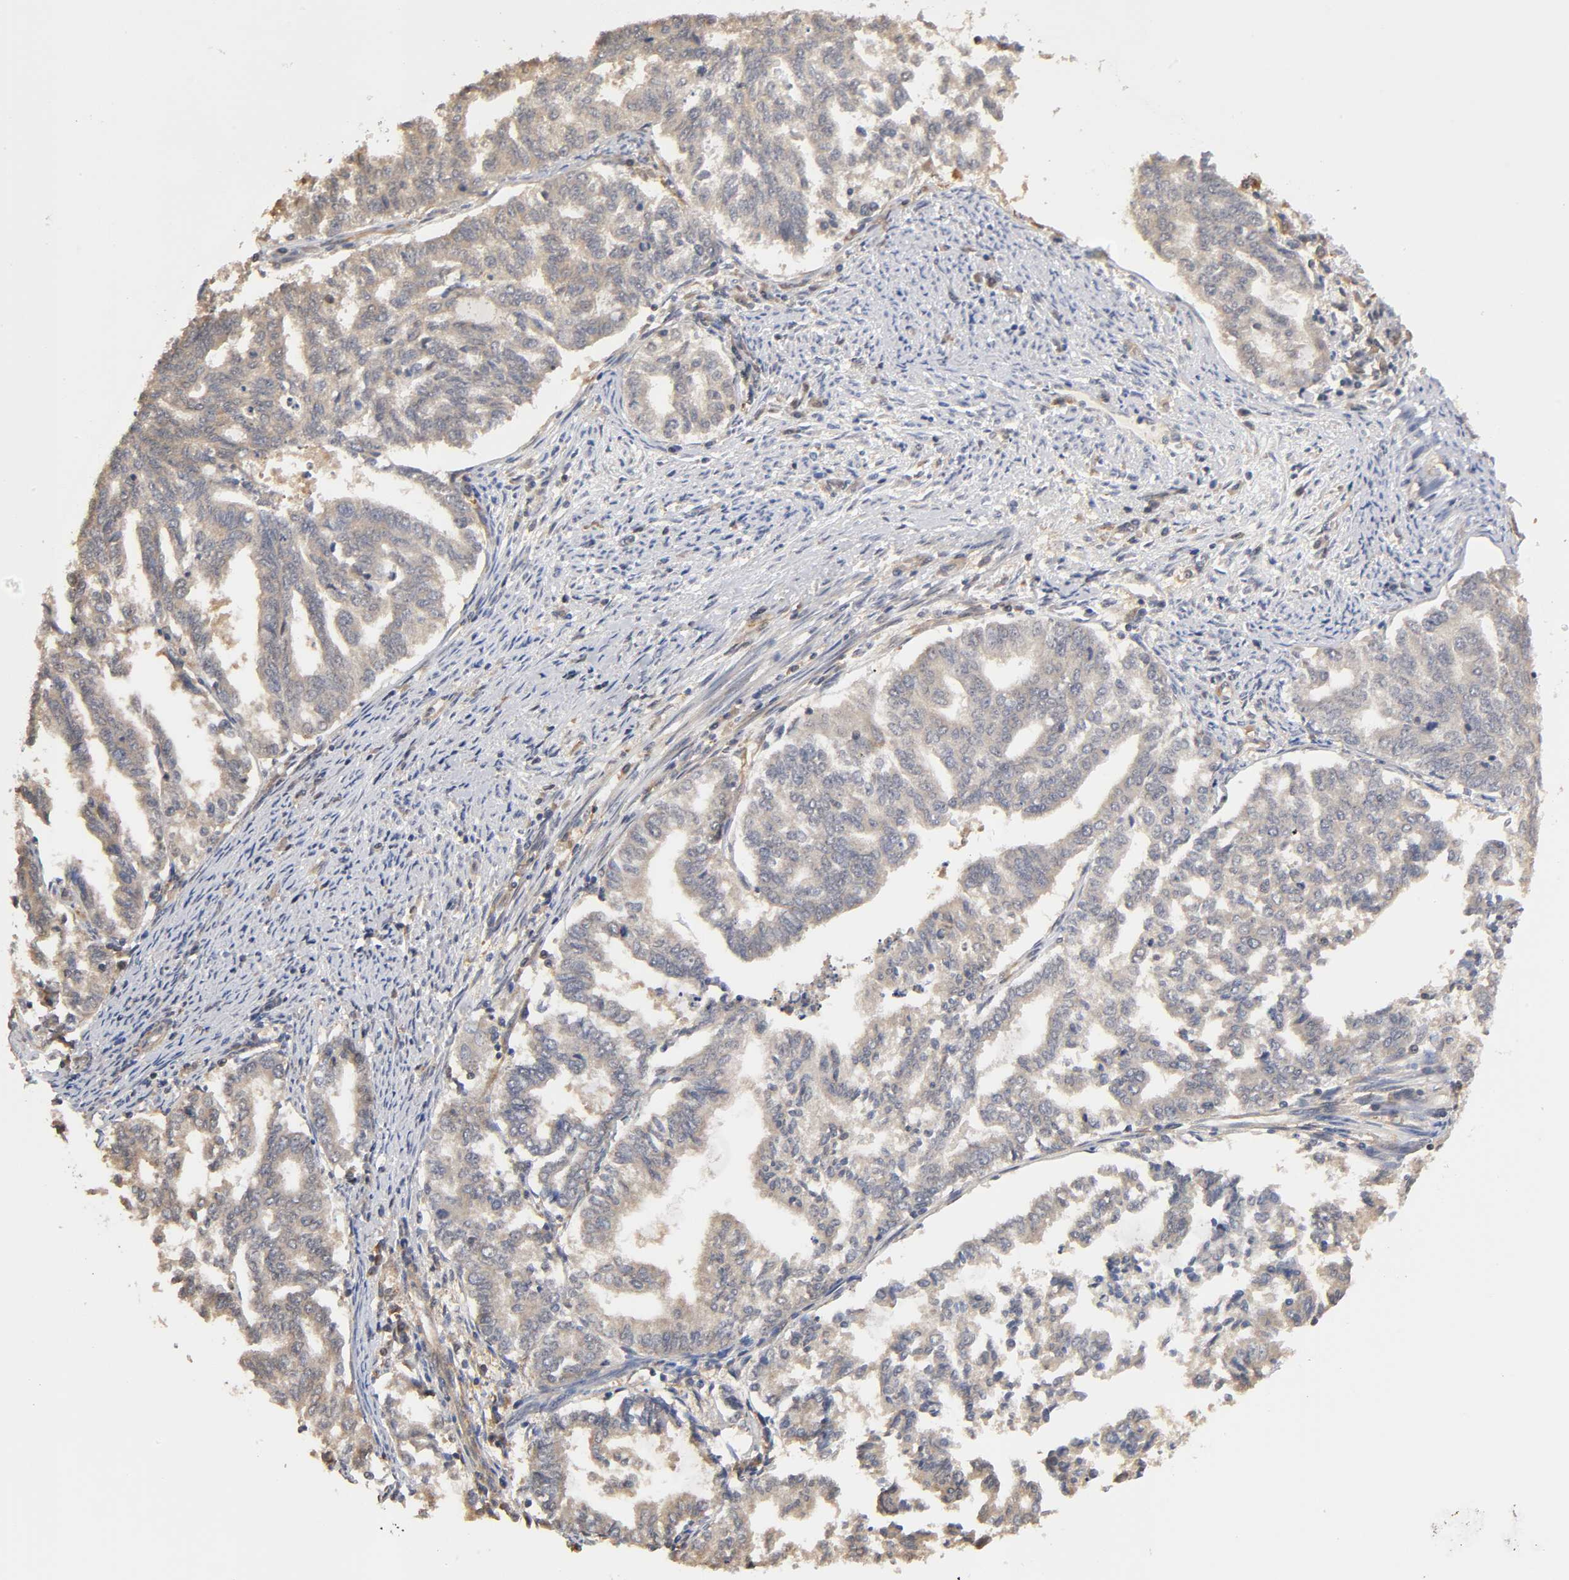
{"staining": {"intensity": "weak", "quantity": "25%-75%", "location": "cytoplasmic/membranous"}, "tissue": "endometrial cancer", "cell_type": "Tumor cells", "image_type": "cancer", "snomed": [{"axis": "morphology", "description": "Adenocarcinoma, NOS"}, {"axis": "topography", "description": "Endometrium"}], "caption": "Immunohistochemistry (IHC) of human endometrial cancer (adenocarcinoma) demonstrates low levels of weak cytoplasmic/membranous positivity in about 25%-75% of tumor cells. (Stains: DAB (3,3'-diaminobenzidine) in brown, nuclei in blue, Microscopy: brightfield microscopy at high magnification).", "gene": "PDE5A", "patient": {"sex": "female", "age": 79}}